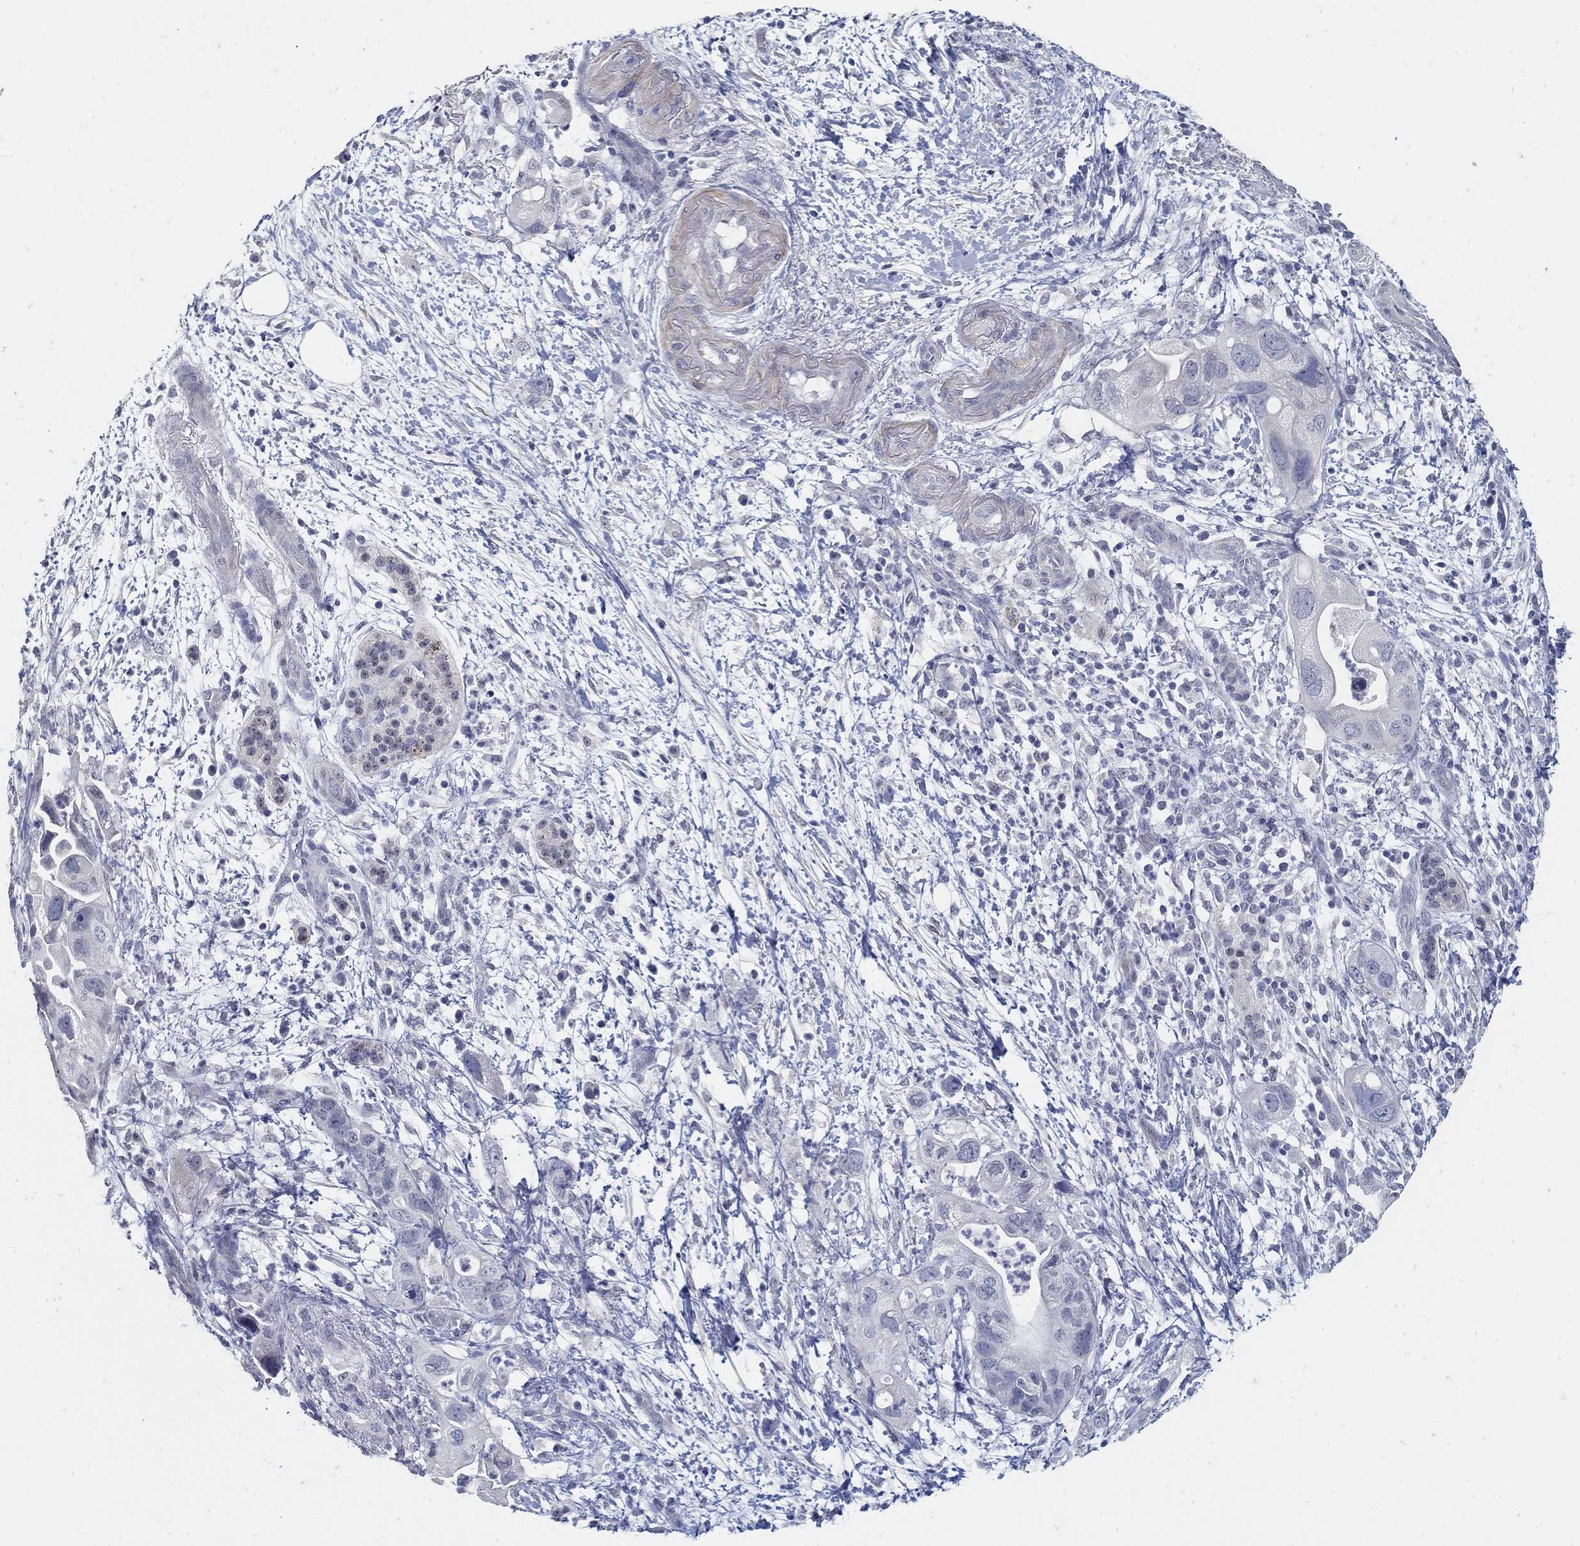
{"staining": {"intensity": "negative", "quantity": "none", "location": "none"}, "tissue": "pancreatic cancer", "cell_type": "Tumor cells", "image_type": "cancer", "snomed": [{"axis": "morphology", "description": "Adenocarcinoma, NOS"}, {"axis": "topography", "description": "Pancreas"}], "caption": "Immunohistochemistry of pancreatic cancer (adenocarcinoma) shows no positivity in tumor cells. (DAB (3,3'-diaminobenzidine) immunohistochemistry visualized using brightfield microscopy, high magnification).", "gene": "USP29", "patient": {"sex": "female", "age": 72}}